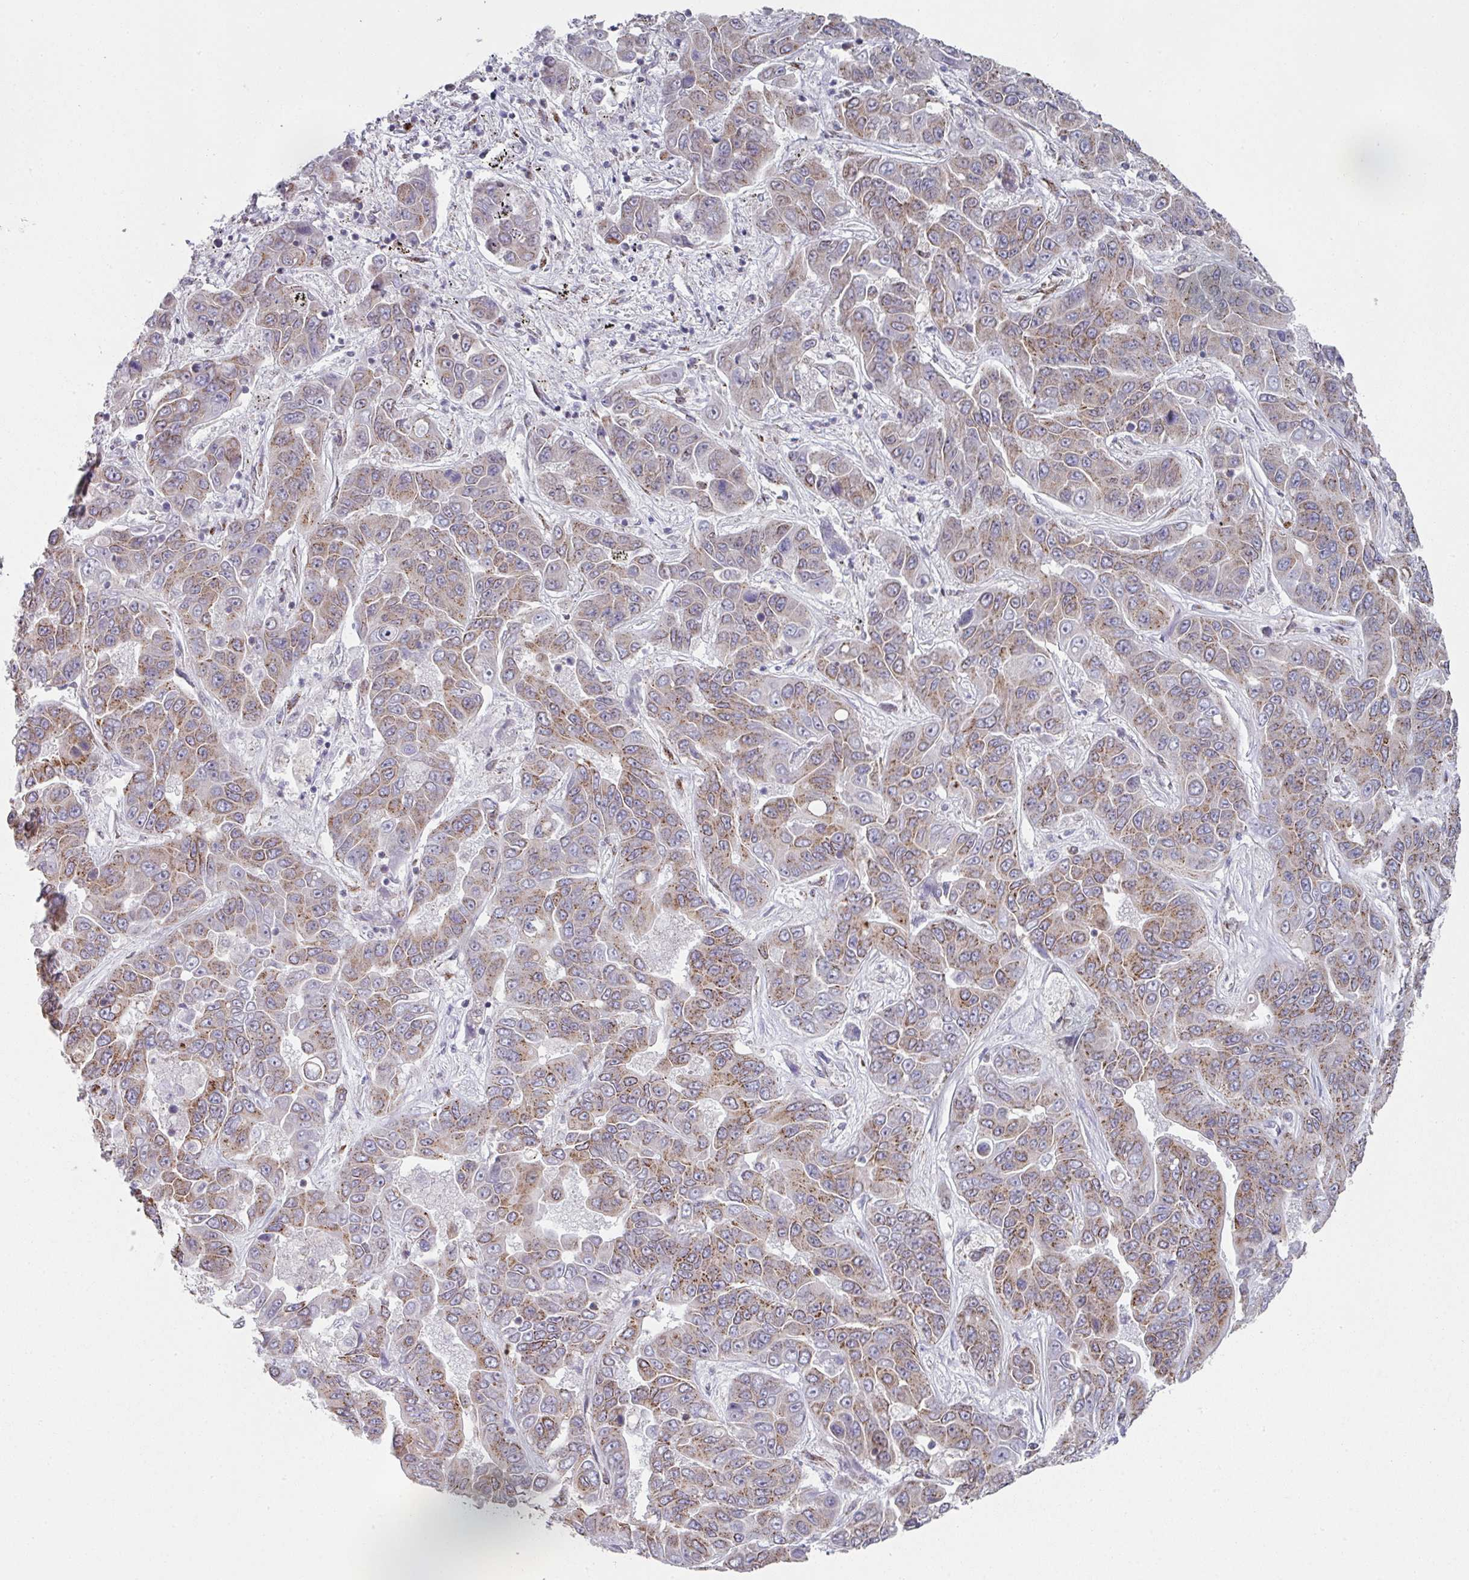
{"staining": {"intensity": "moderate", "quantity": "25%-75%", "location": "cytoplasmic/membranous"}, "tissue": "liver cancer", "cell_type": "Tumor cells", "image_type": "cancer", "snomed": [{"axis": "morphology", "description": "Cholangiocarcinoma"}, {"axis": "topography", "description": "Liver"}], "caption": "A histopathology image of human cholangiocarcinoma (liver) stained for a protein displays moderate cytoplasmic/membranous brown staining in tumor cells. (brown staining indicates protein expression, while blue staining denotes nuclei).", "gene": "CCDC85B", "patient": {"sex": "female", "age": 52}}